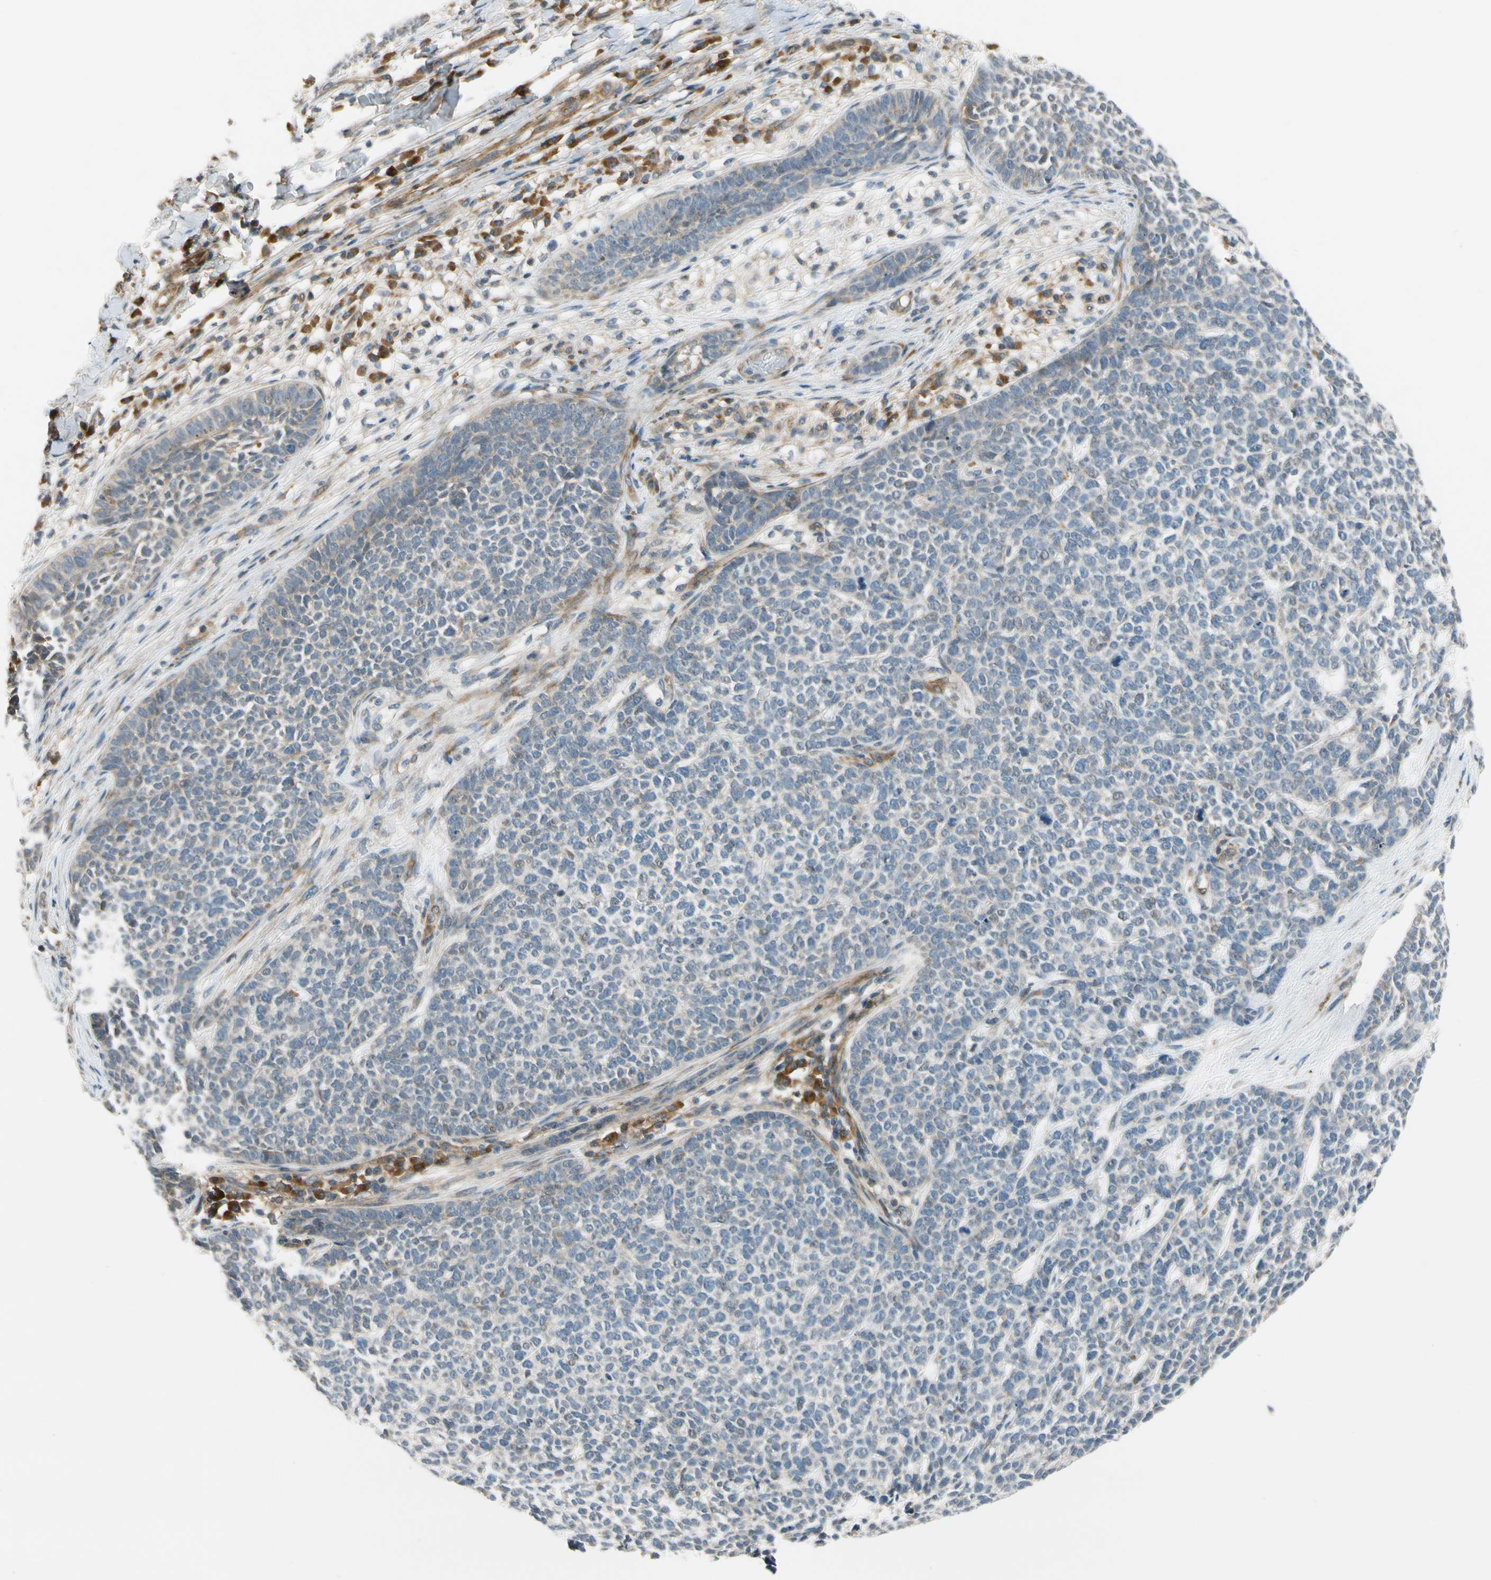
{"staining": {"intensity": "weak", "quantity": "<25%", "location": "cytoplasmic/membranous"}, "tissue": "skin cancer", "cell_type": "Tumor cells", "image_type": "cancer", "snomed": [{"axis": "morphology", "description": "Basal cell carcinoma"}, {"axis": "topography", "description": "Skin"}], "caption": "DAB immunohistochemical staining of human skin basal cell carcinoma reveals no significant positivity in tumor cells. (DAB IHC with hematoxylin counter stain).", "gene": "MST1R", "patient": {"sex": "female", "age": 84}}